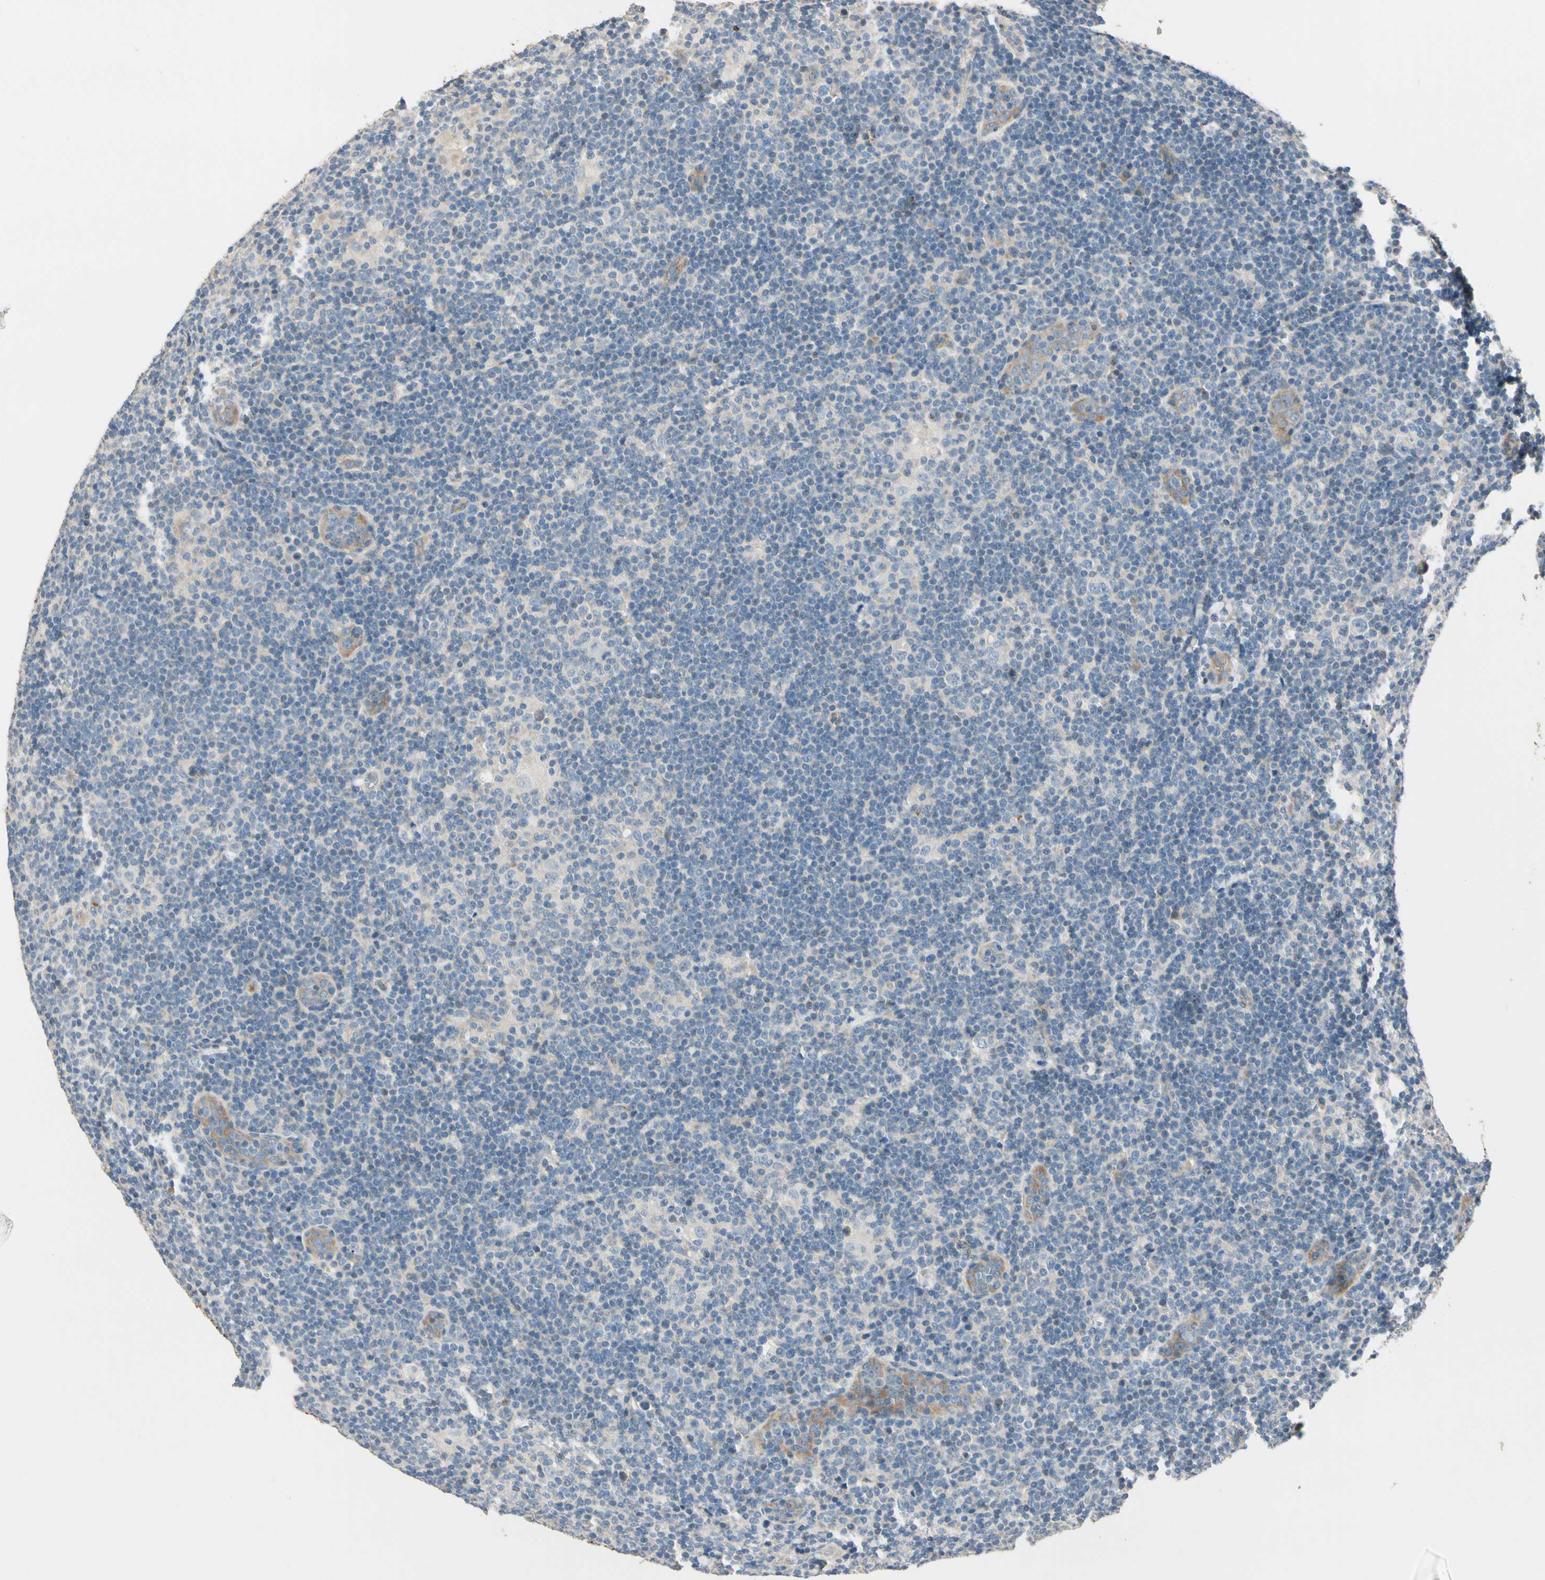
{"staining": {"intensity": "negative", "quantity": "none", "location": "none"}, "tissue": "lymphoma", "cell_type": "Tumor cells", "image_type": "cancer", "snomed": [{"axis": "morphology", "description": "Hodgkin's disease, NOS"}, {"axis": "topography", "description": "Lymph node"}], "caption": "Tumor cells show no significant protein positivity in Hodgkin's disease.", "gene": "GPR153", "patient": {"sex": "female", "age": 57}}